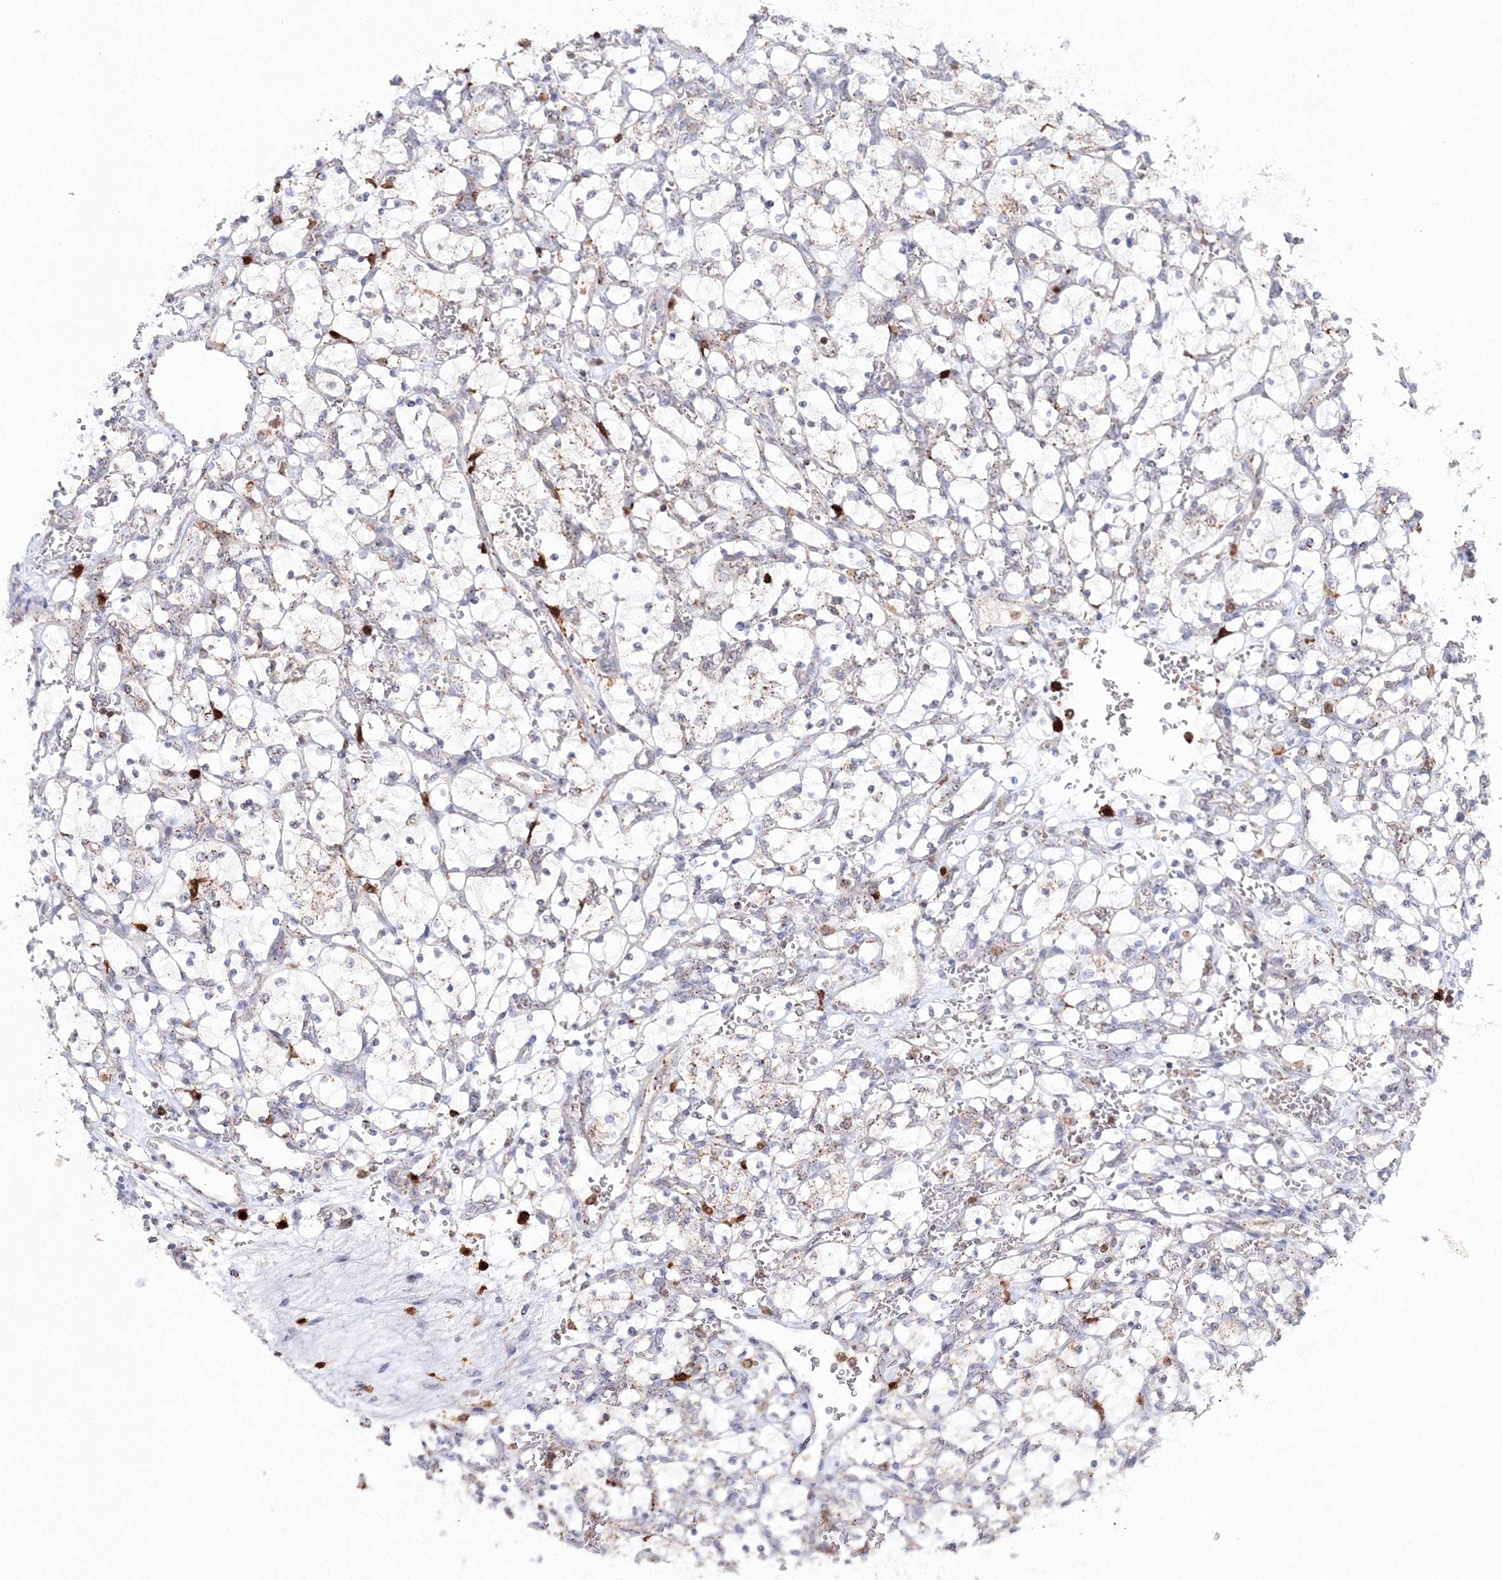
{"staining": {"intensity": "negative", "quantity": "none", "location": "none"}, "tissue": "renal cancer", "cell_type": "Tumor cells", "image_type": "cancer", "snomed": [{"axis": "morphology", "description": "Adenocarcinoma, NOS"}, {"axis": "topography", "description": "Kidney"}], "caption": "Immunohistochemistry (IHC) image of human adenocarcinoma (renal) stained for a protein (brown), which displays no positivity in tumor cells. (DAB (3,3'-diaminobenzidine) IHC visualized using brightfield microscopy, high magnification).", "gene": "ARCN1", "patient": {"sex": "female", "age": 69}}